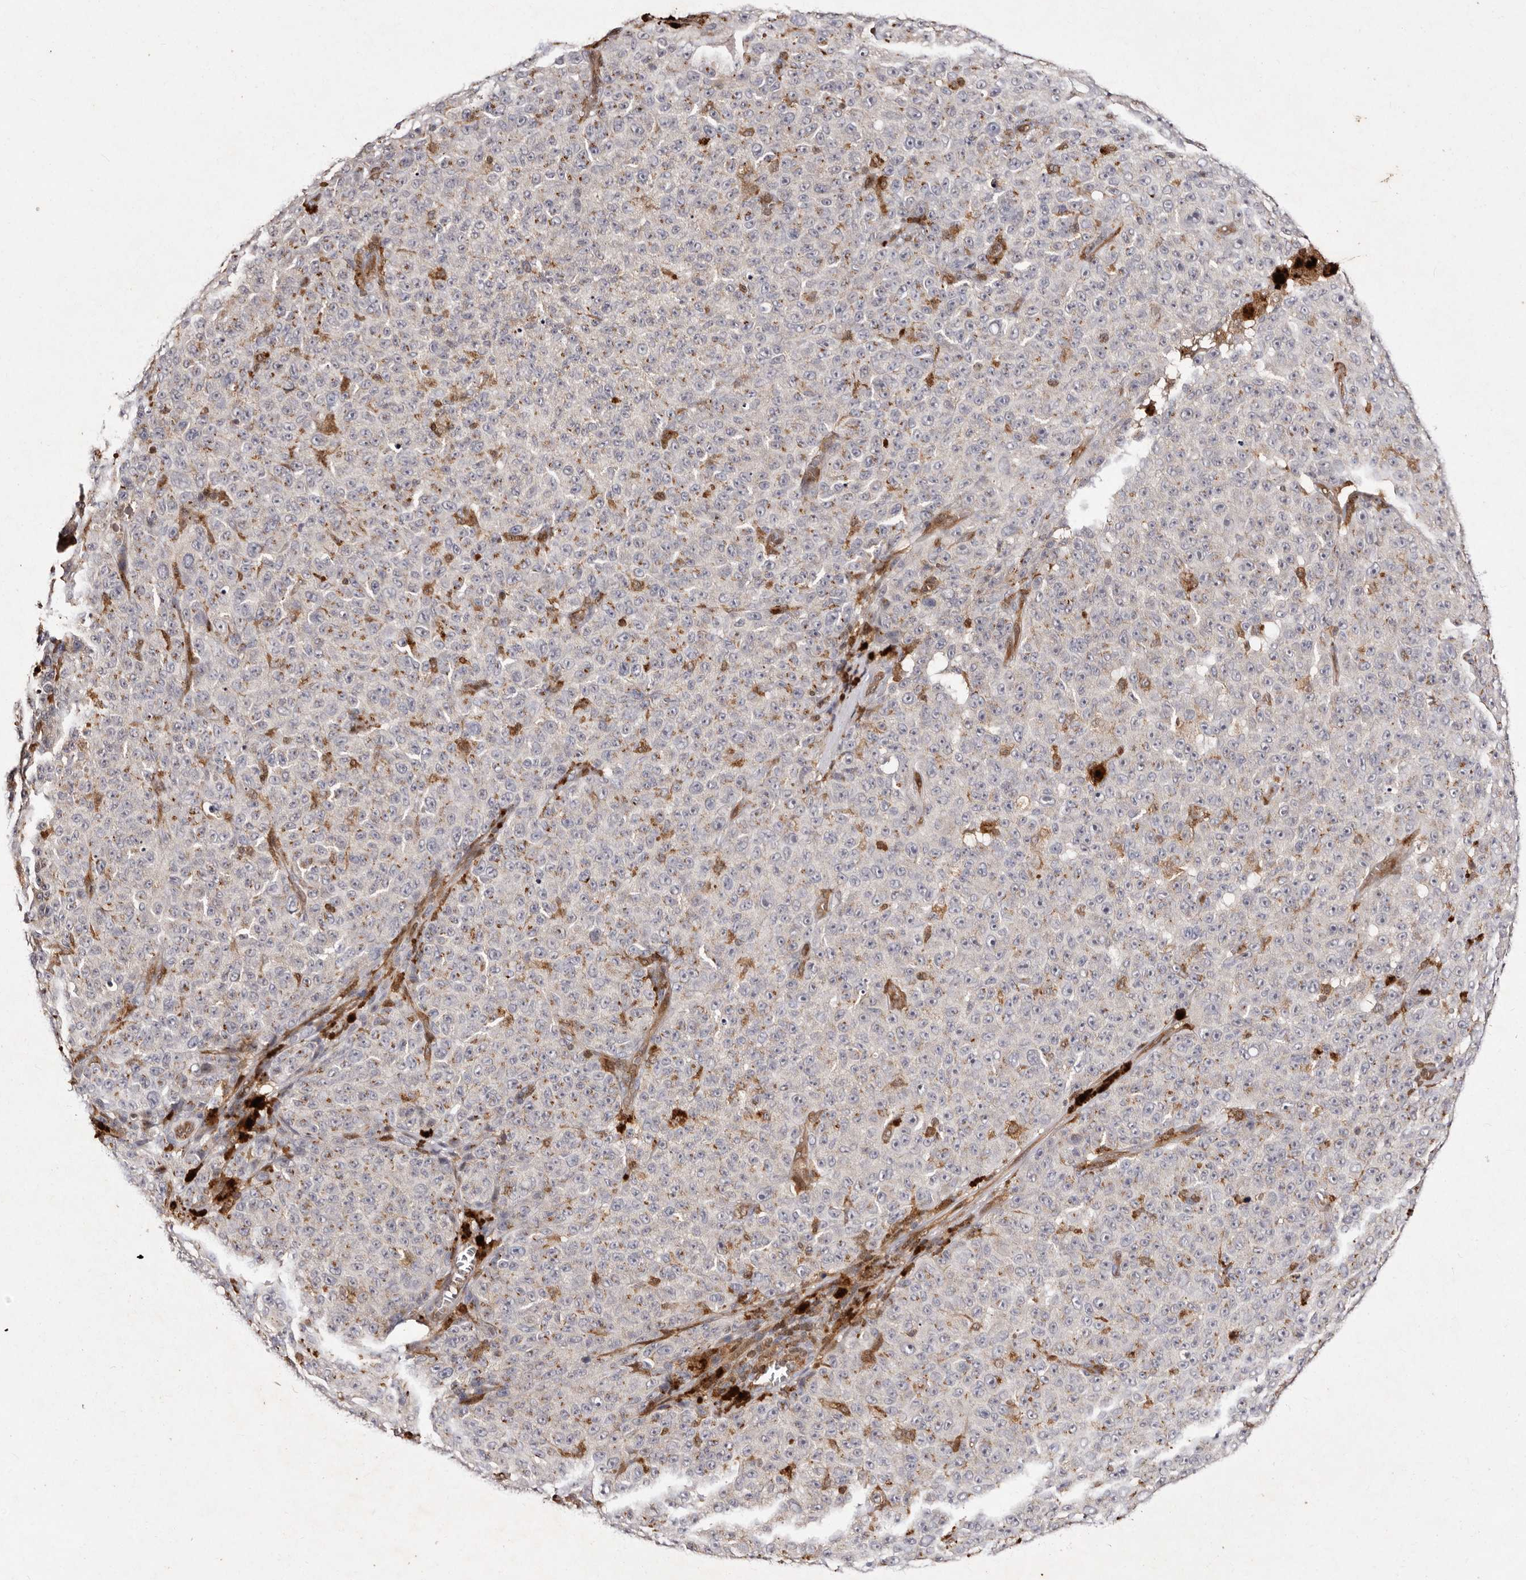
{"staining": {"intensity": "negative", "quantity": "none", "location": "none"}, "tissue": "melanoma", "cell_type": "Tumor cells", "image_type": "cancer", "snomed": [{"axis": "morphology", "description": "Malignant melanoma, NOS"}, {"axis": "topography", "description": "Skin"}], "caption": "Tumor cells show no significant protein expression in malignant melanoma.", "gene": "GIMAP4", "patient": {"sex": "female", "age": 82}}